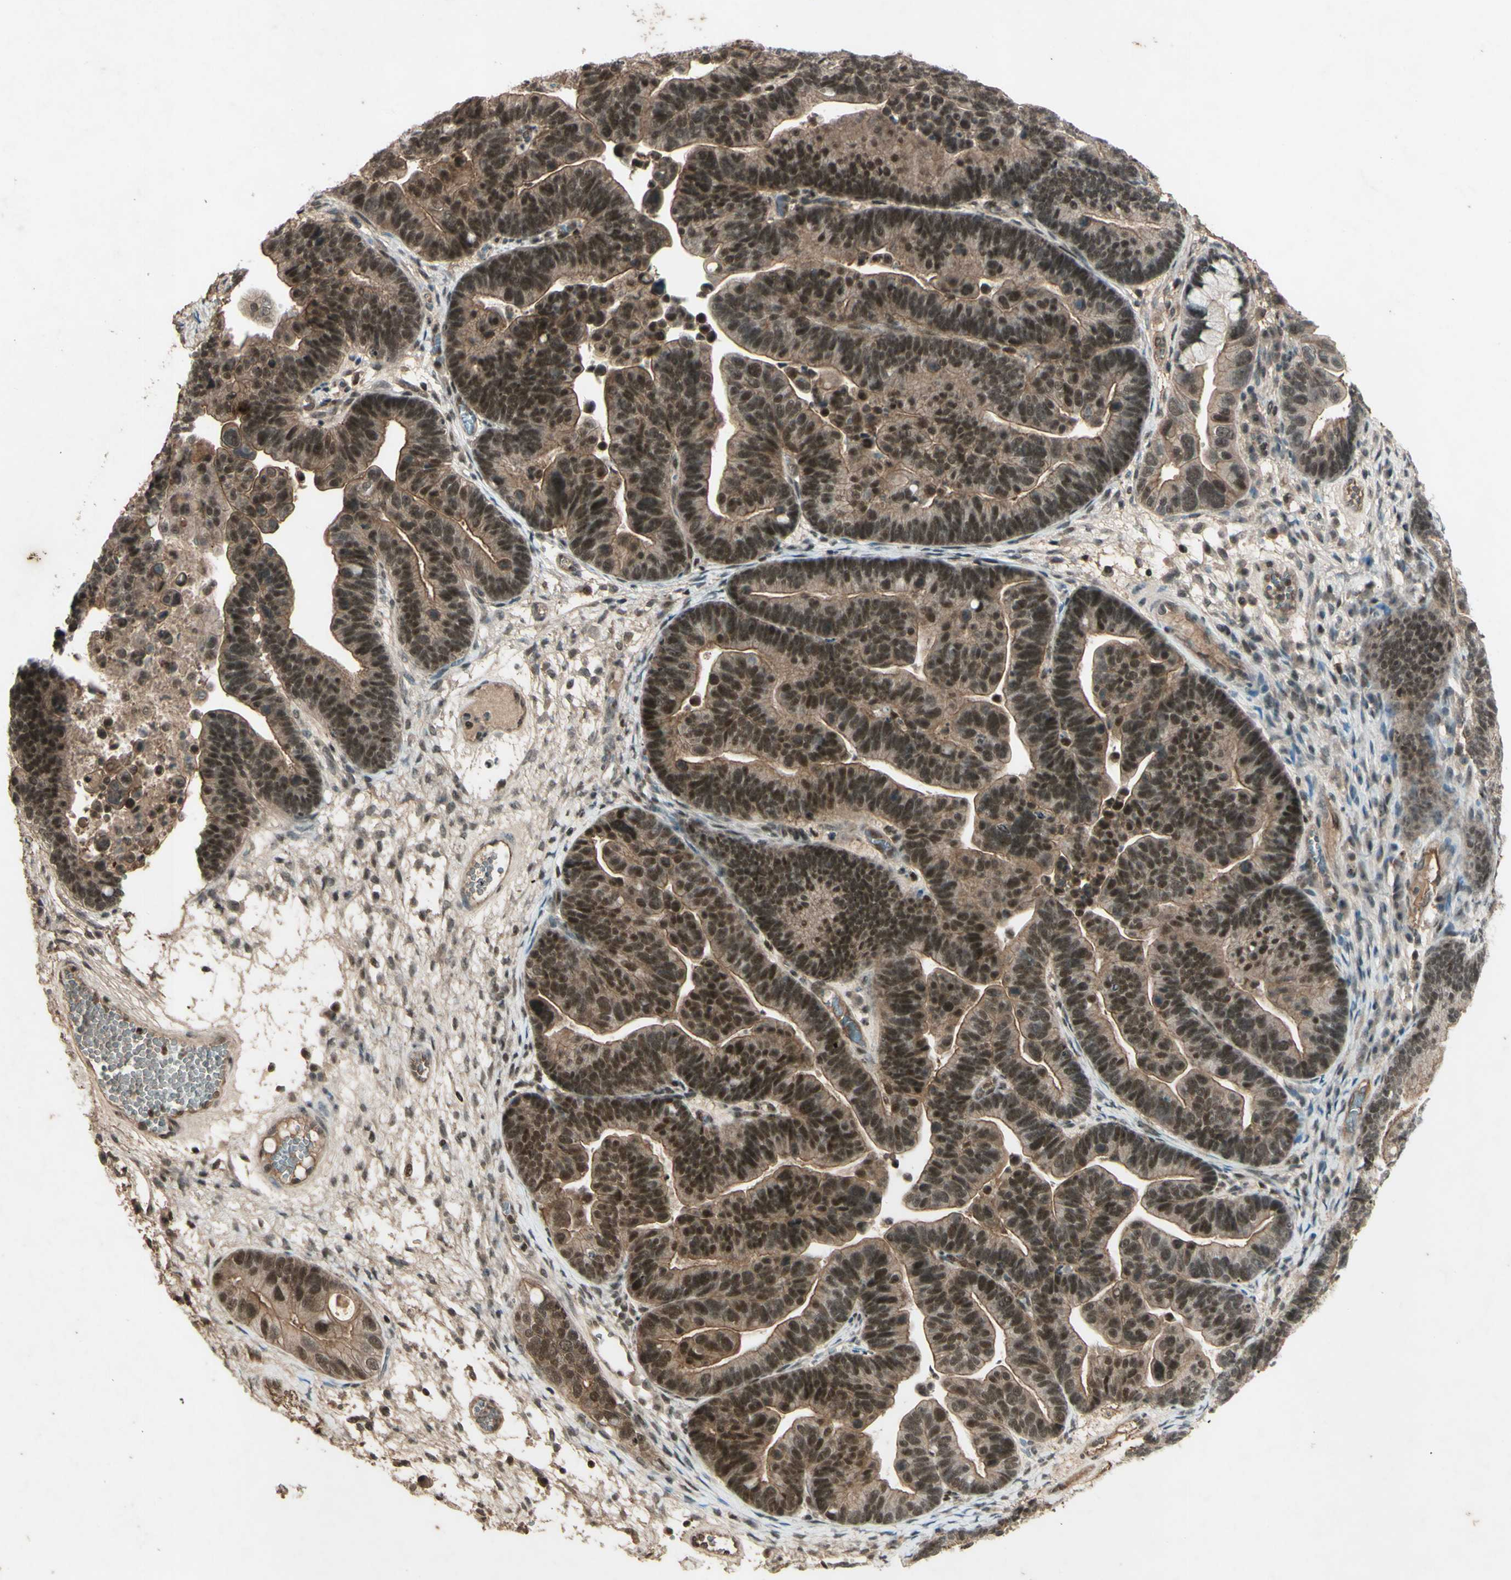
{"staining": {"intensity": "moderate", "quantity": ">75%", "location": "cytoplasmic/membranous,nuclear"}, "tissue": "ovarian cancer", "cell_type": "Tumor cells", "image_type": "cancer", "snomed": [{"axis": "morphology", "description": "Cystadenocarcinoma, serous, NOS"}, {"axis": "topography", "description": "Ovary"}], "caption": "This is a histology image of IHC staining of ovarian serous cystadenocarcinoma, which shows moderate staining in the cytoplasmic/membranous and nuclear of tumor cells.", "gene": "SNW1", "patient": {"sex": "female", "age": 56}}